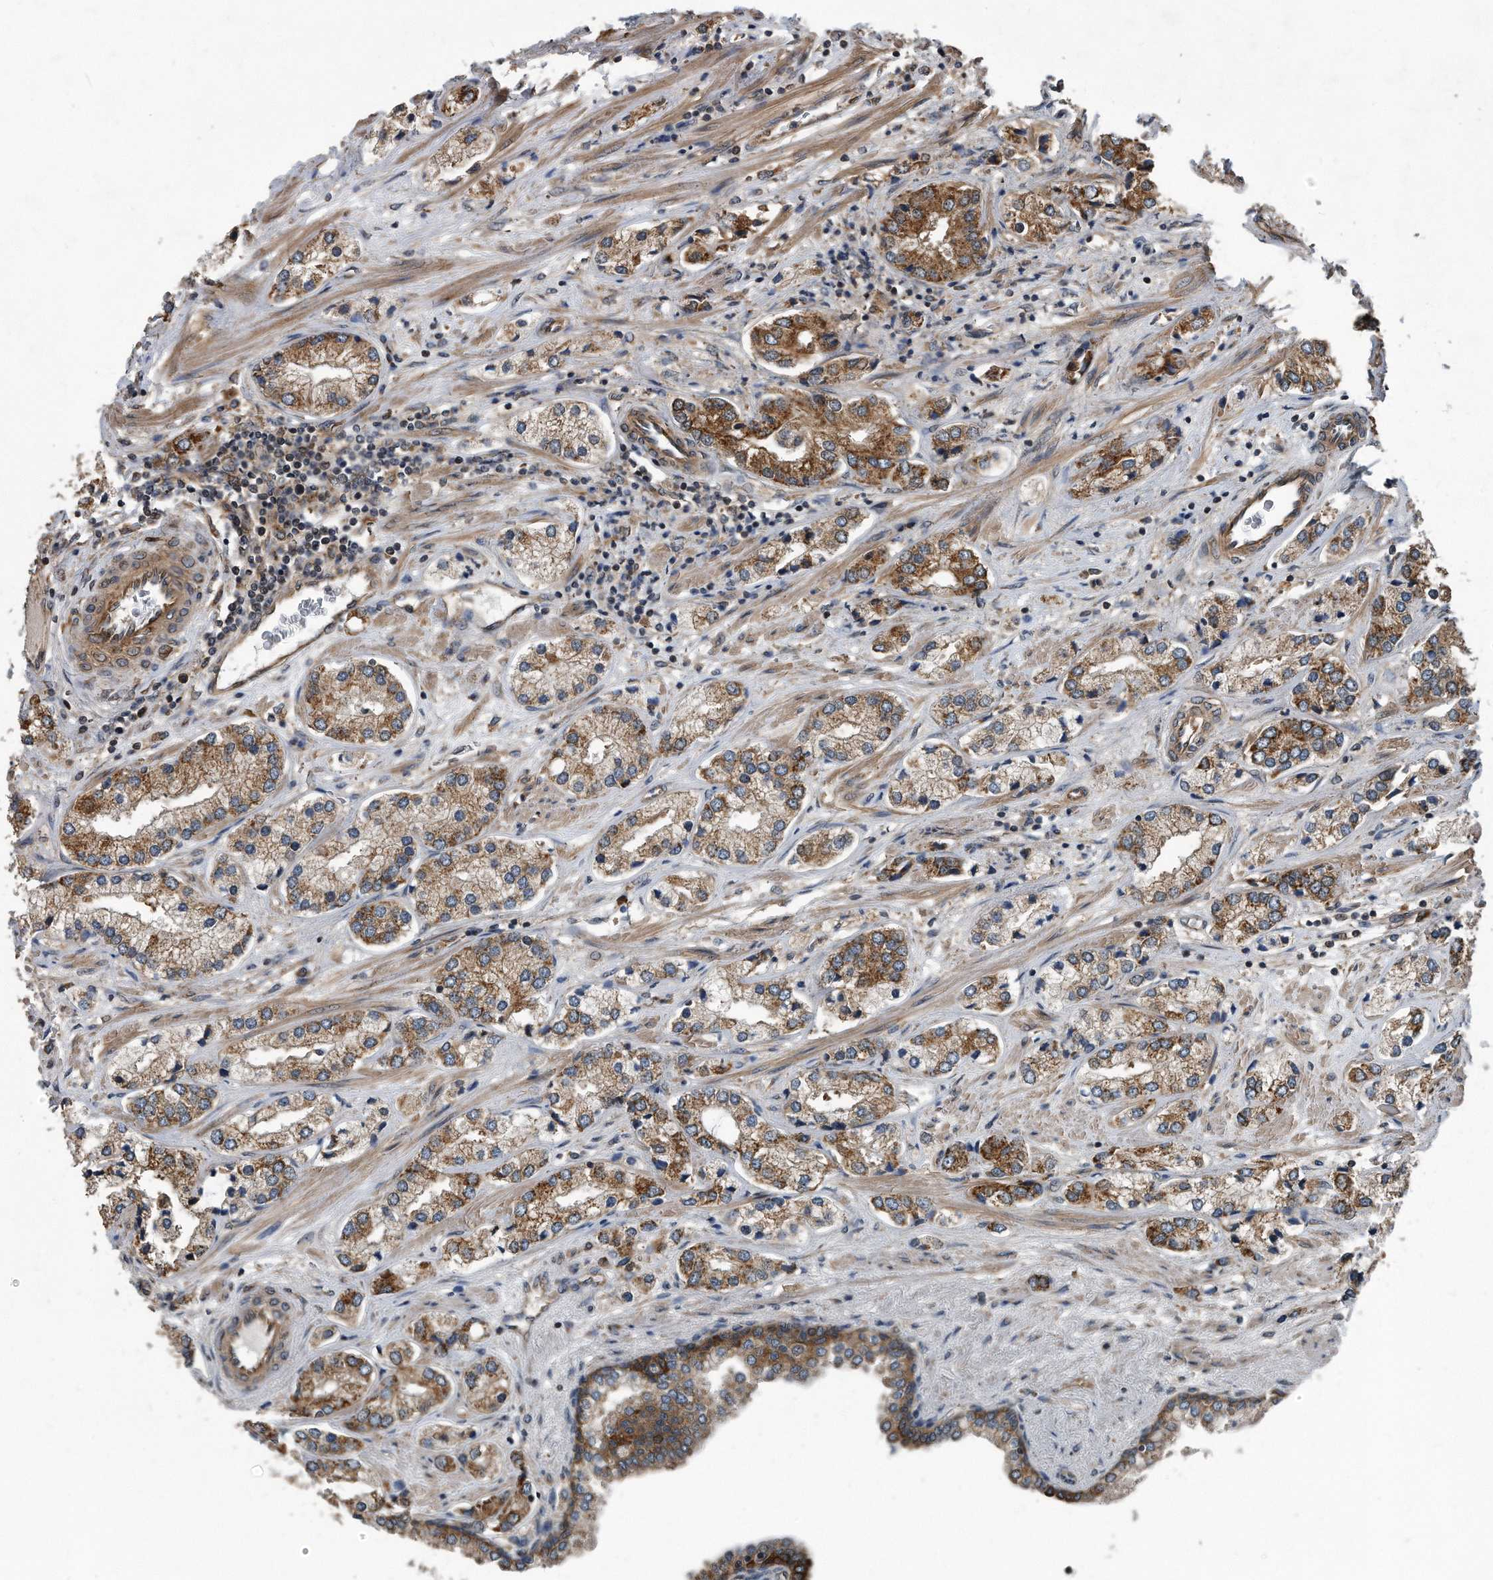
{"staining": {"intensity": "moderate", "quantity": ">75%", "location": "cytoplasmic/membranous"}, "tissue": "prostate cancer", "cell_type": "Tumor cells", "image_type": "cancer", "snomed": [{"axis": "morphology", "description": "Adenocarcinoma, High grade"}, {"axis": "topography", "description": "Prostate"}], "caption": "This is a histology image of immunohistochemistry (IHC) staining of adenocarcinoma (high-grade) (prostate), which shows moderate expression in the cytoplasmic/membranous of tumor cells.", "gene": "FAM136A", "patient": {"sex": "male", "age": 66}}